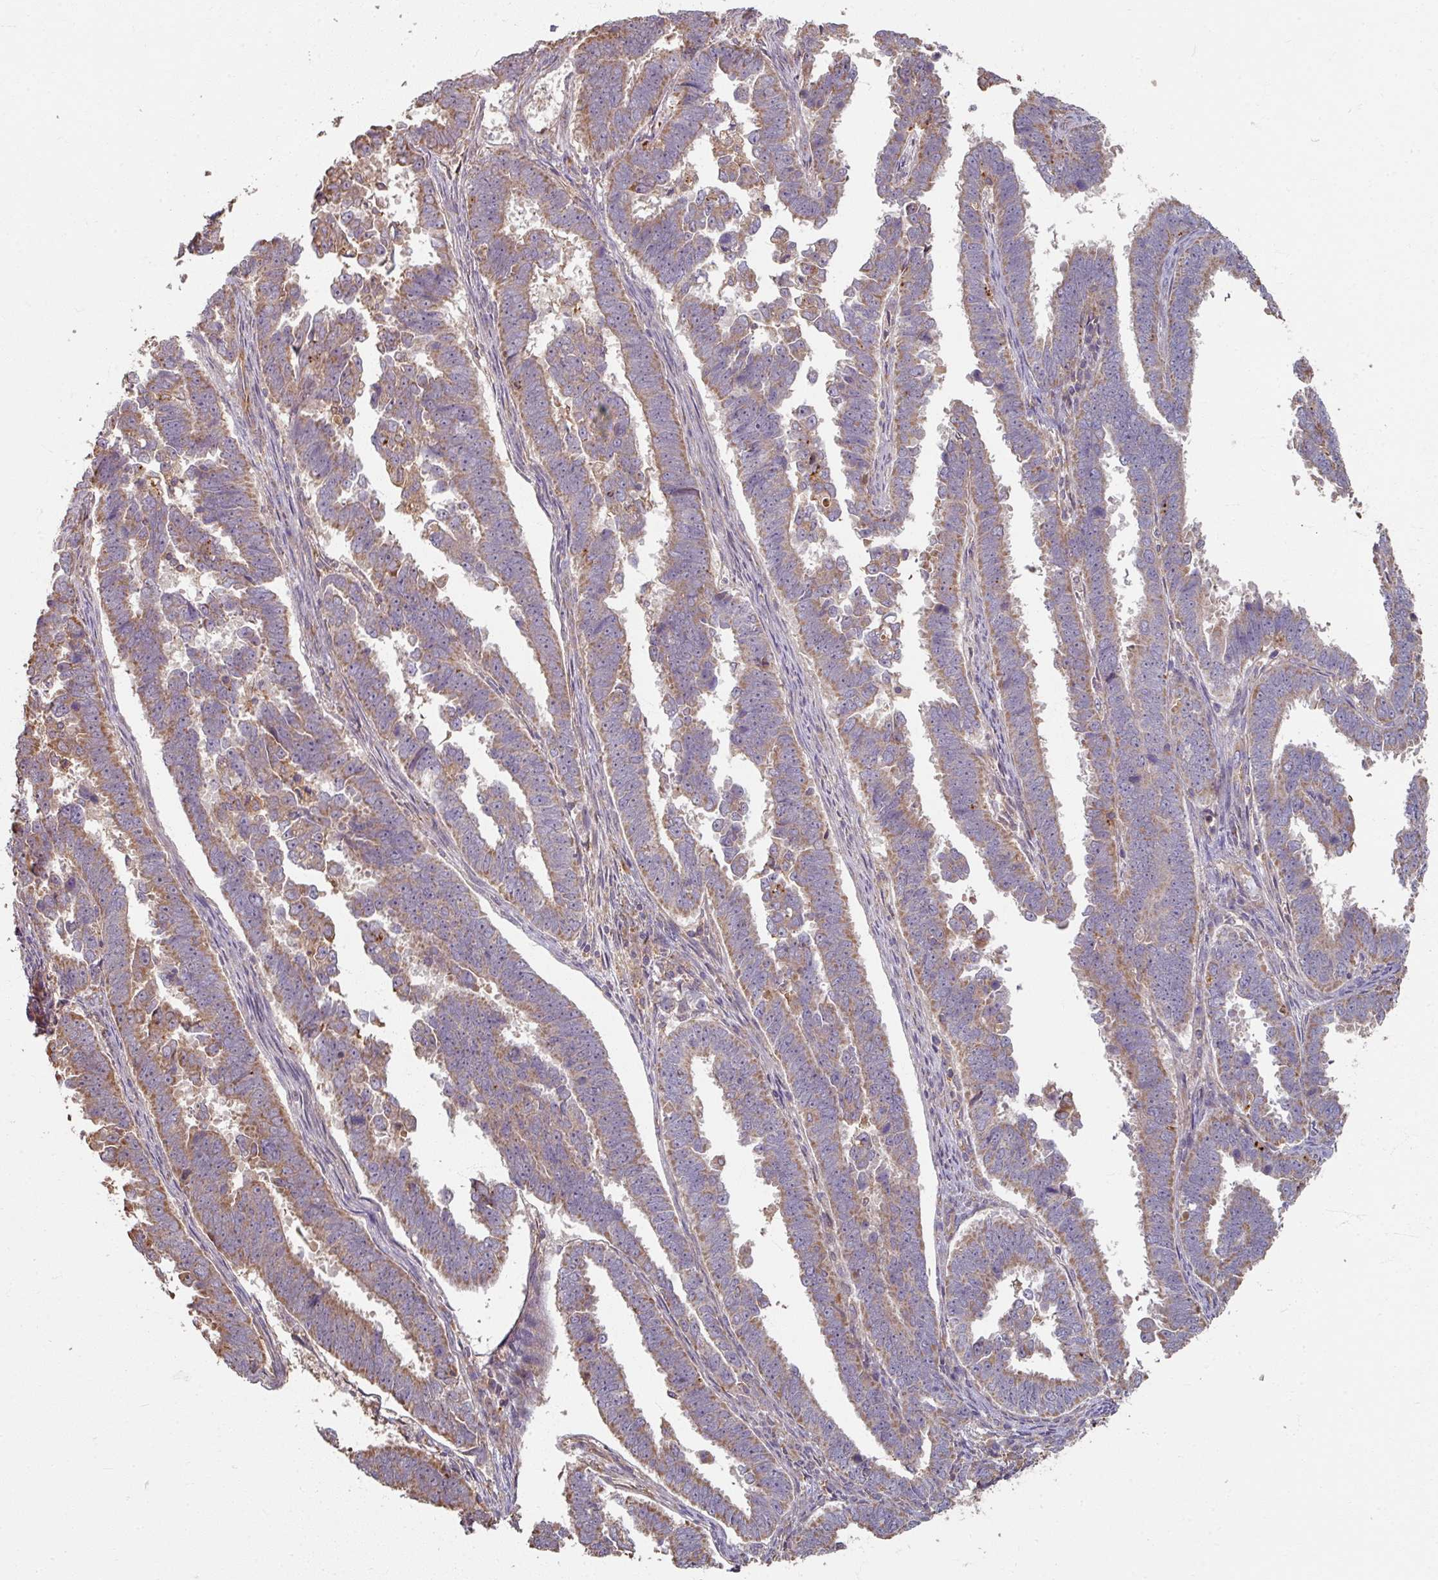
{"staining": {"intensity": "moderate", "quantity": ">75%", "location": "cytoplasmic/membranous"}, "tissue": "endometrial cancer", "cell_type": "Tumor cells", "image_type": "cancer", "snomed": [{"axis": "morphology", "description": "Adenocarcinoma, NOS"}, {"axis": "topography", "description": "Endometrium"}], "caption": "Adenocarcinoma (endometrial) stained with a protein marker demonstrates moderate staining in tumor cells.", "gene": "CCDC68", "patient": {"sex": "female", "age": 75}}